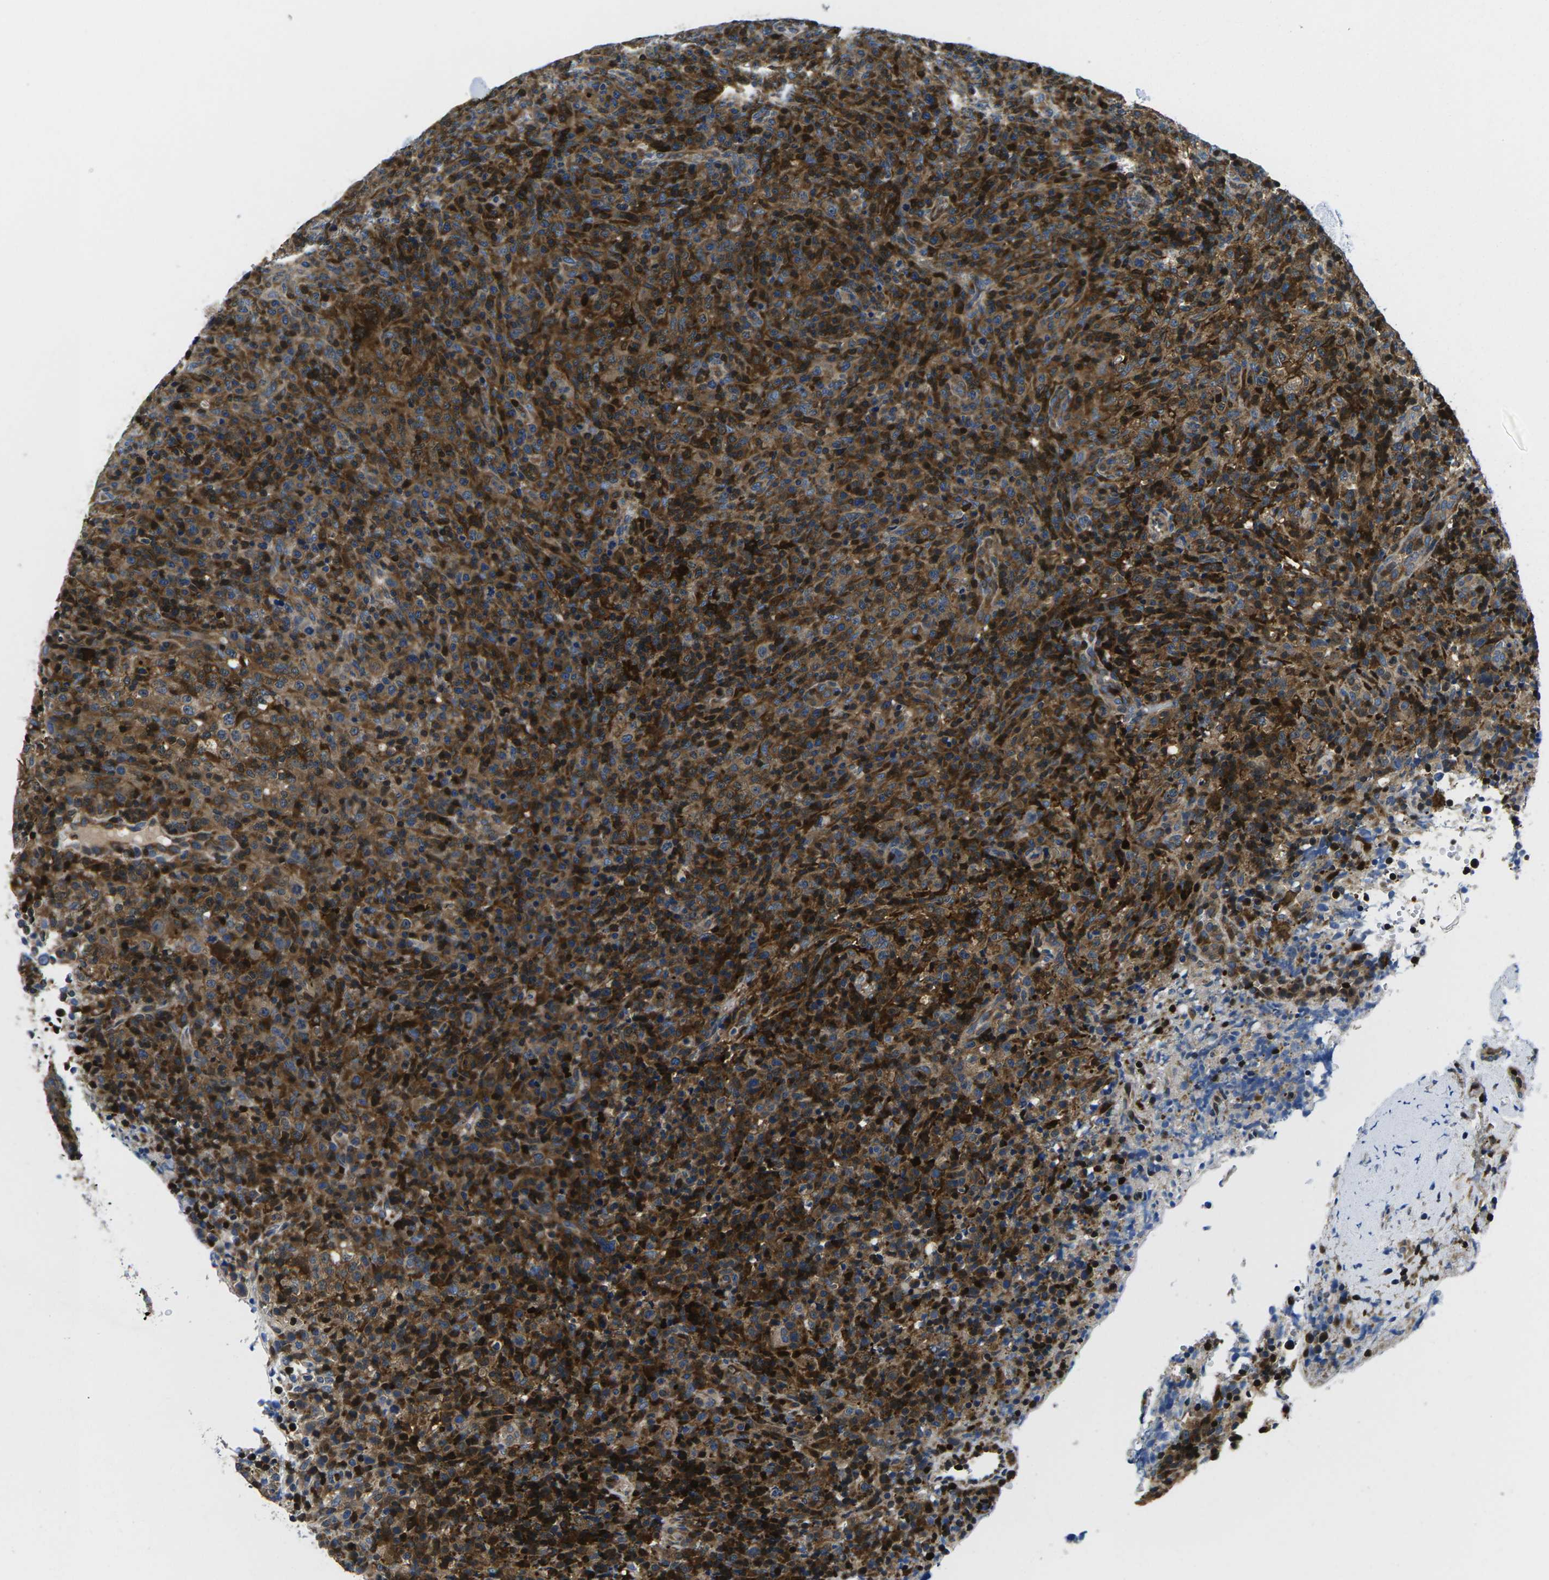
{"staining": {"intensity": "moderate", "quantity": "25%-75%", "location": "cytoplasmic/membranous"}, "tissue": "lymphoma", "cell_type": "Tumor cells", "image_type": "cancer", "snomed": [{"axis": "morphology", "description": "Malignant lymphoma, non-Hodgkin's type, High grade"}, {"axis": "topography", "description": "Lymph node"}], "caption": "Tumor cells demonstrate medium levels of moderate cytoplasmic/membranous expression in about 25%-75% of cells in human lymphoma. The staining is performed using DAB brown chromogen to label protein expression. The nuclei are counter-stained blue using hematoxylin.", "gene": "PLCE1", "patient": {"sex": "female", "age": 76}}